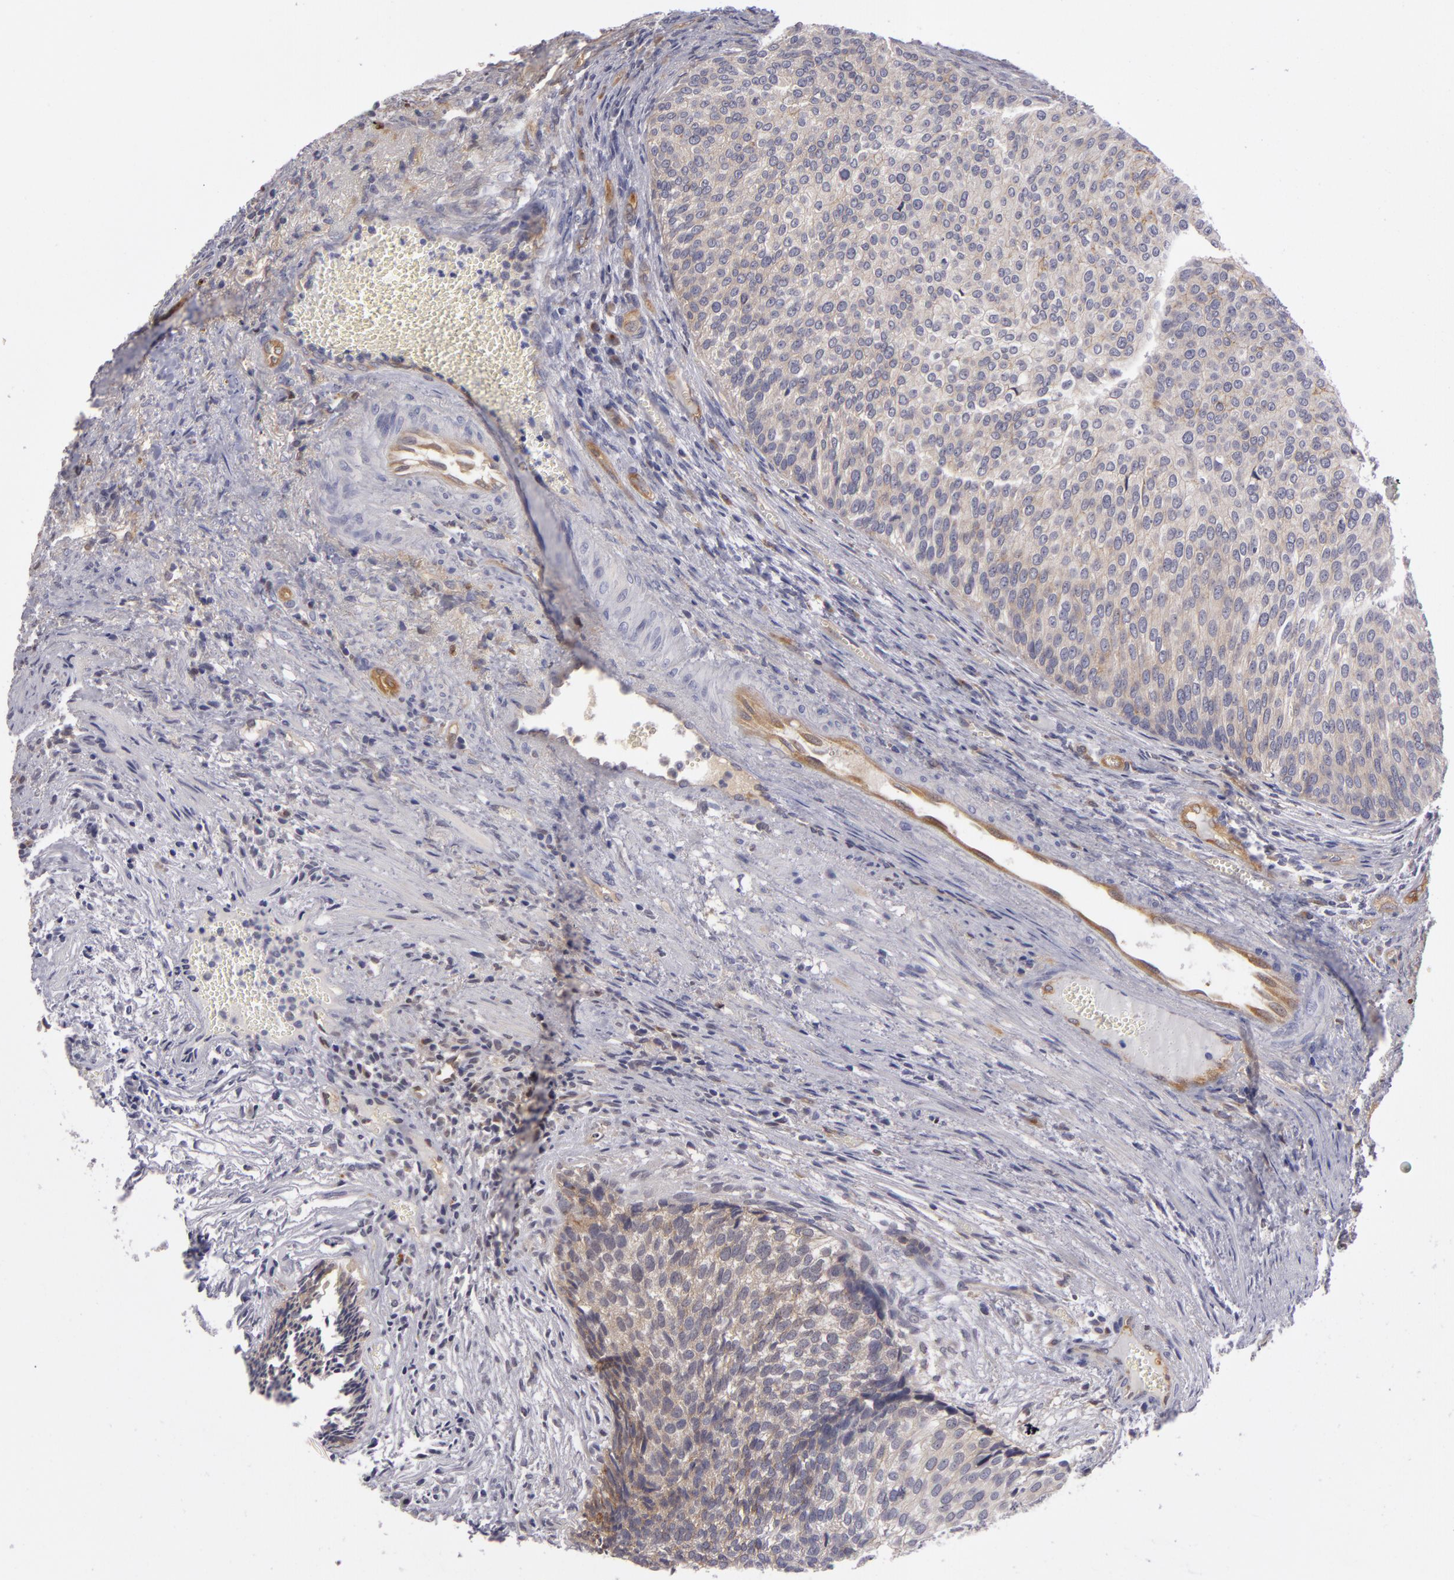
{"staining": {"intensity": "weak", "quantity": "<25%", "location": "cytoplasmic/membranous"}, "tissue": "urothelial cancer", "cell_type": "Tumor cells", "image_type": "cancer", "snomed": [{"axis": "morphology", "description": "Urothelial carcinoma, Low grade"}, {"axis": "topography", "description": "Urinary bladder"}], "caption": "Tumor cells show no significant expression in urothelial cancer.", "gene": "ZNF229", "patient": {"sex": "male", "age": 84}}